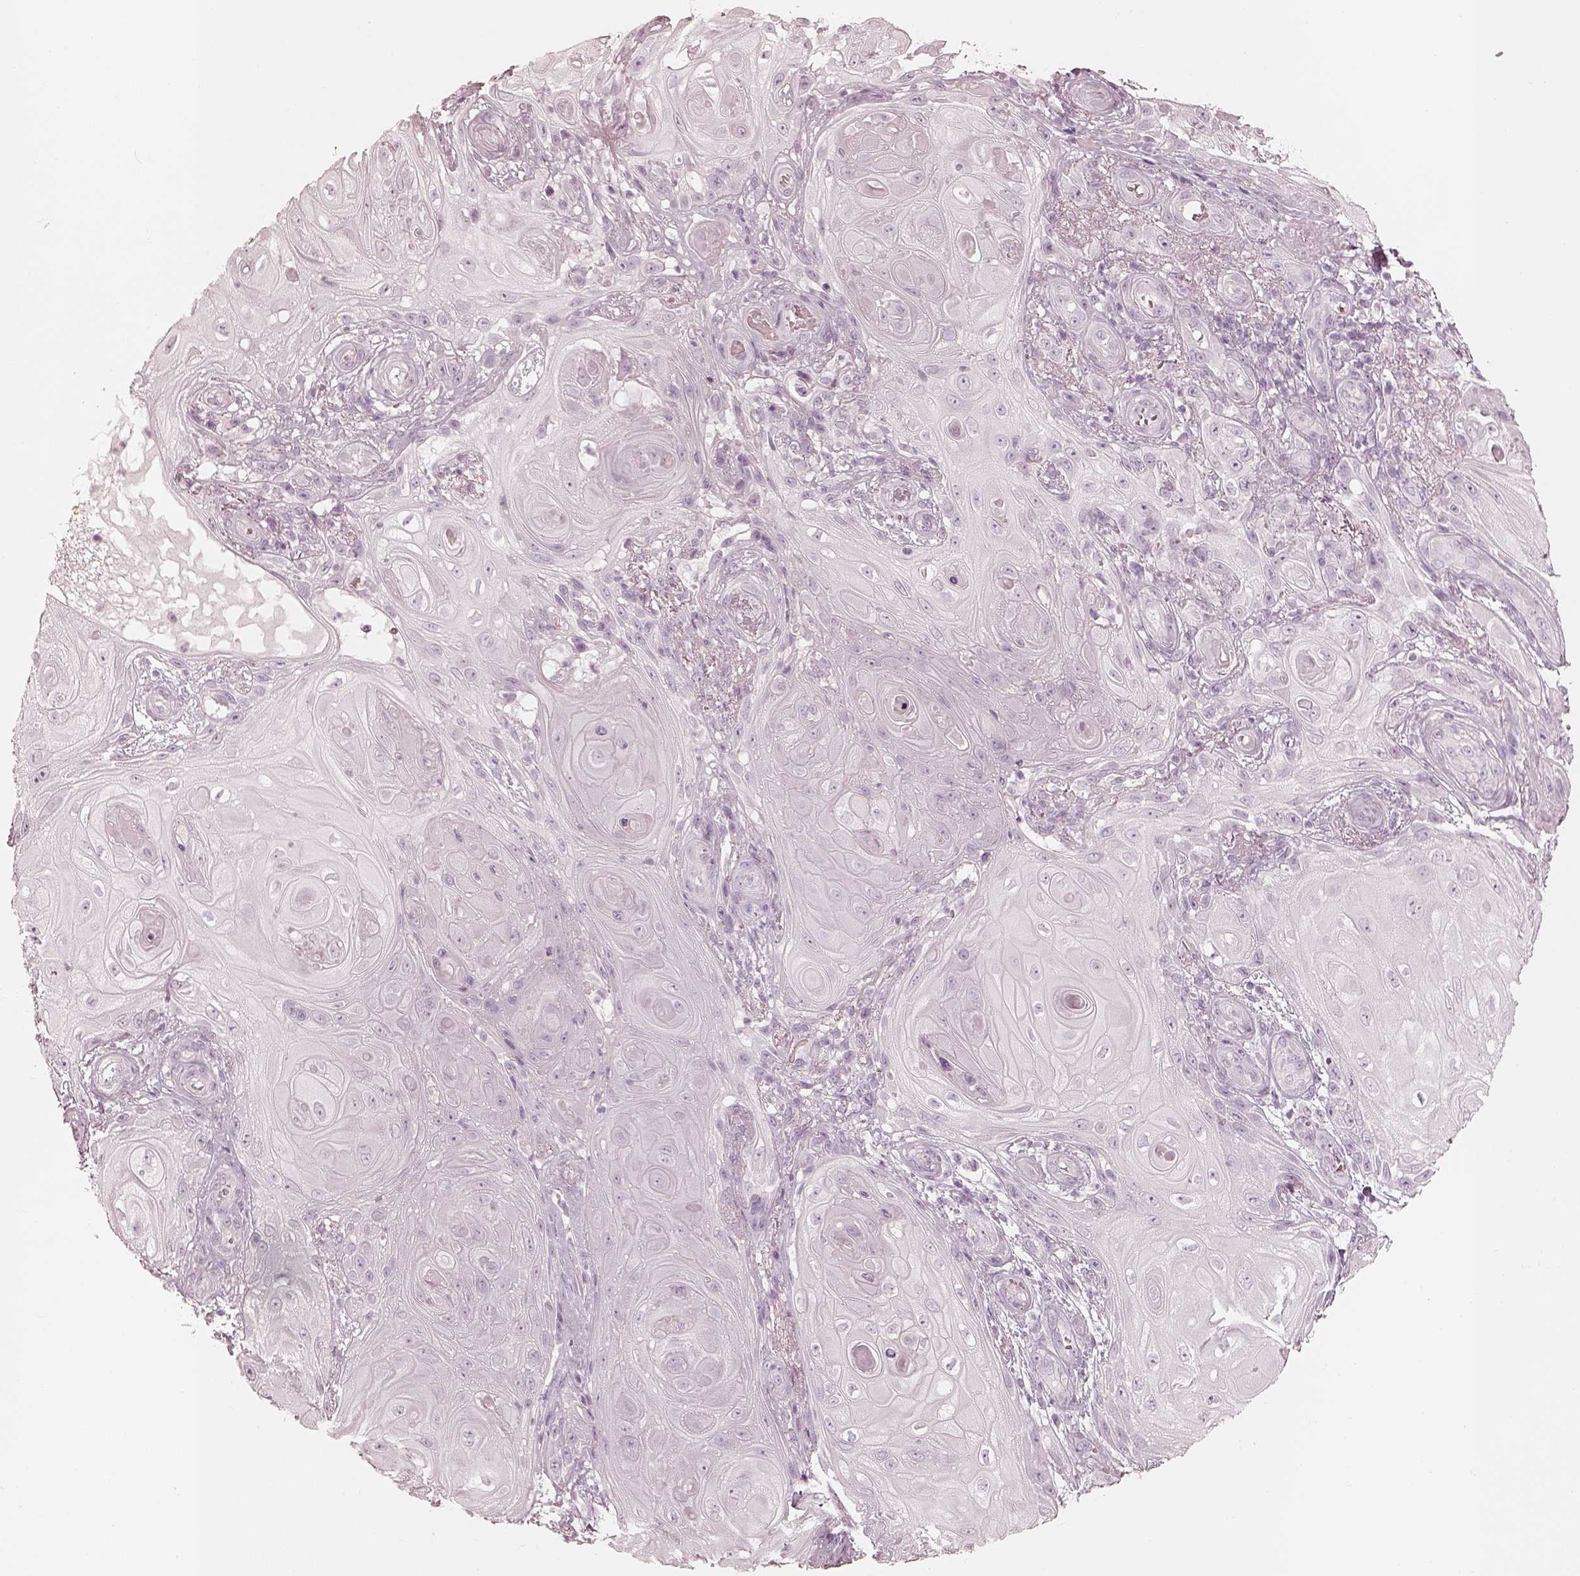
{"staining": {"intensity": "negative", "quantity": "none", "location": "none"}, "tissue": "skin cancer", "cell_type": "Tumor cells", "image_type": "cancer", "snomed": [{"axis": "morphology", "description": "Squamous cell carcinoma, NOS"}, {"axis": "topography", "description": "Skin"}], "caption": "Immunohistochemical staining of squamous cell carcinoma (skin) demonstrates no significant positivity in tumor cells.", "gene": "KRT82", "patient": {"sex": "male", "age": 62}}